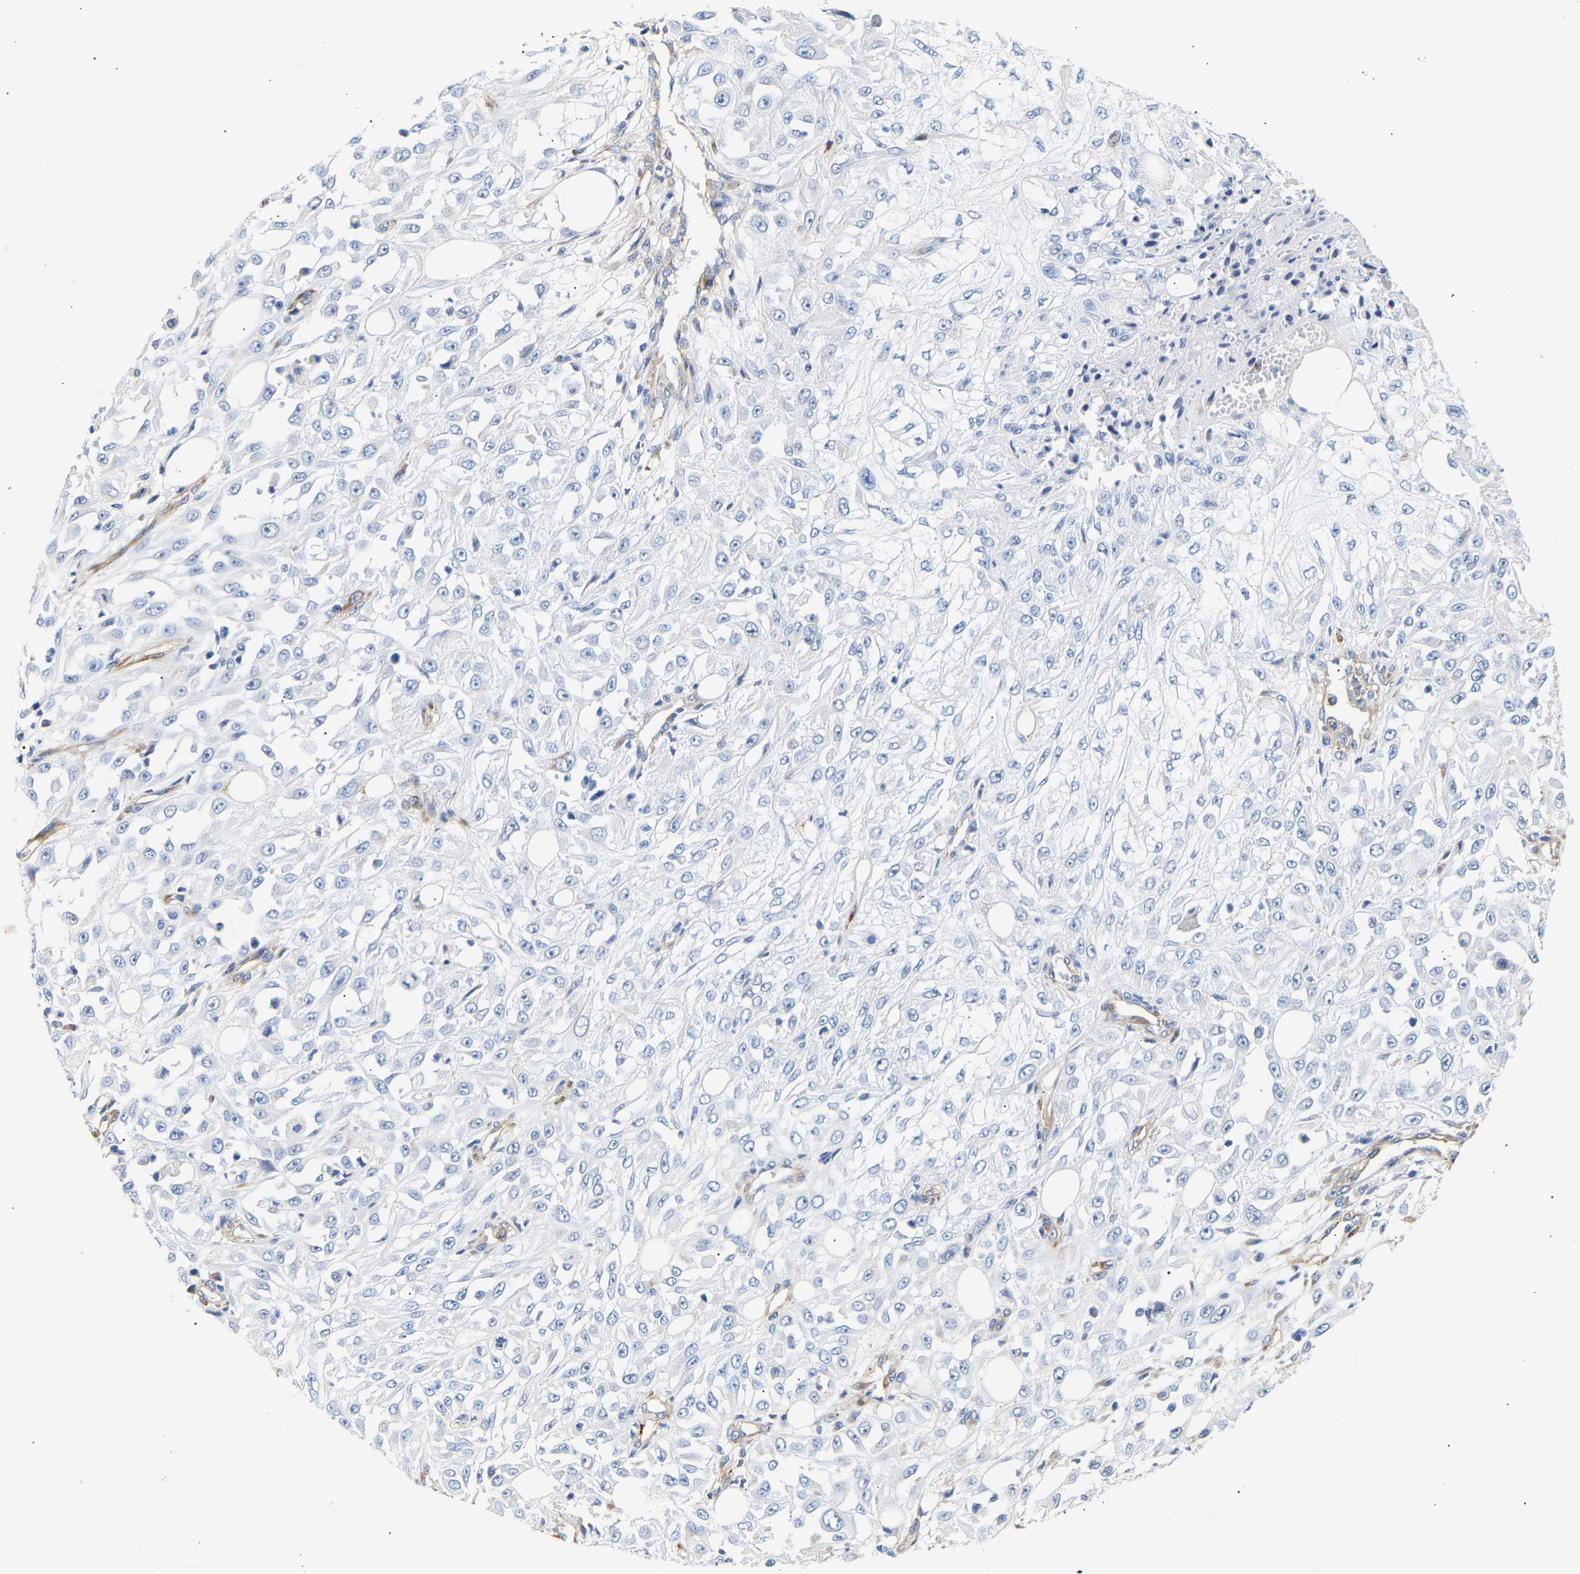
{"staining": {"intensity": "negative", "quantity": "none", "location": "none"}, "tissue": "skin cancer", "cell_type": "Tumor cells", "image_type": "cancer", "snomed": [{"axis": "morphology", "description": "Squamous cell carcinoma, NOS"}, {"axis": "morphology", "description": "Squamous cell carcinoma, metastatic, NOS"}, {"axis": "topography", "description": "Skin"}, {"axis": "topography", "description": "Lymph node"}], "caption": "Tumor cells show no significant protein expression in skin cancer (metastatic squamous cell carcinoma). (DAB immunohistochemistry (IHC) visualized using brightfield microscopy, high magnification).", "gene": "IGFBP7", "patient": {"sex": "male", "age": 75}}